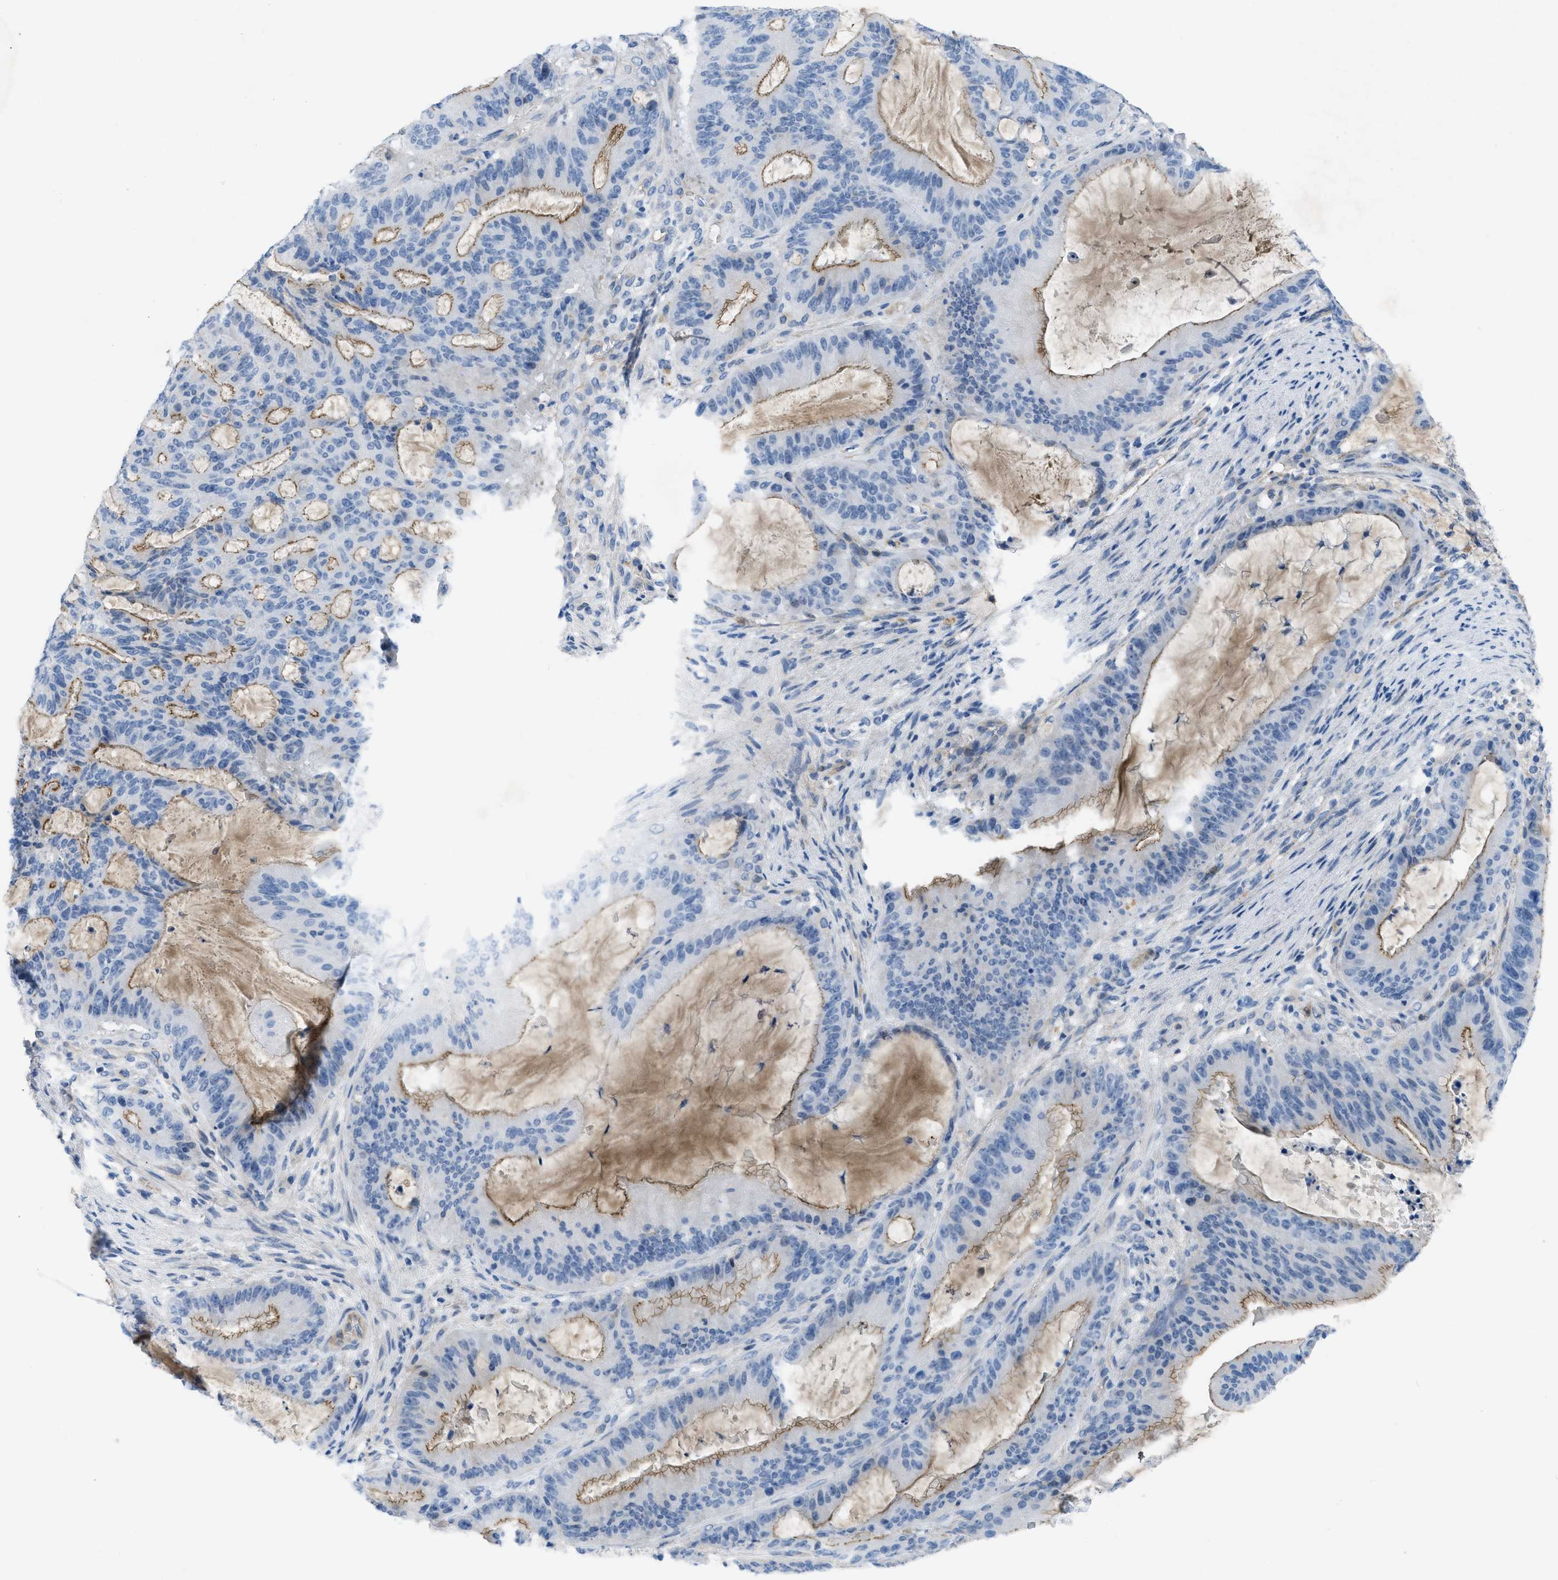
{"staining": {"intensity": "moderate", "quantity": "25%-75%", "location": "cytoplasmic/membranous"}, "tissue": "liver cancer", "cell_type": "Tumor cells", "image_type": "cancer", "snomed": [{"axis": "morphology", "description": "Normal tissue, NOS"}, {"axis": "morphology", "description": "Cholangiocarcinoma"}, {"axis": "topography", "description": "Liver"}, {"axis": "topography", "description": "Peripheral nerve tissue"}], "caption": "Human liver cancer stained with a brown dye reveals moderate cytoplasmic/membranous positive positivity in about 25%-75% of tumor cells.", "gene": "CRB3", "patient": {"sex": "female", "age": 73}}